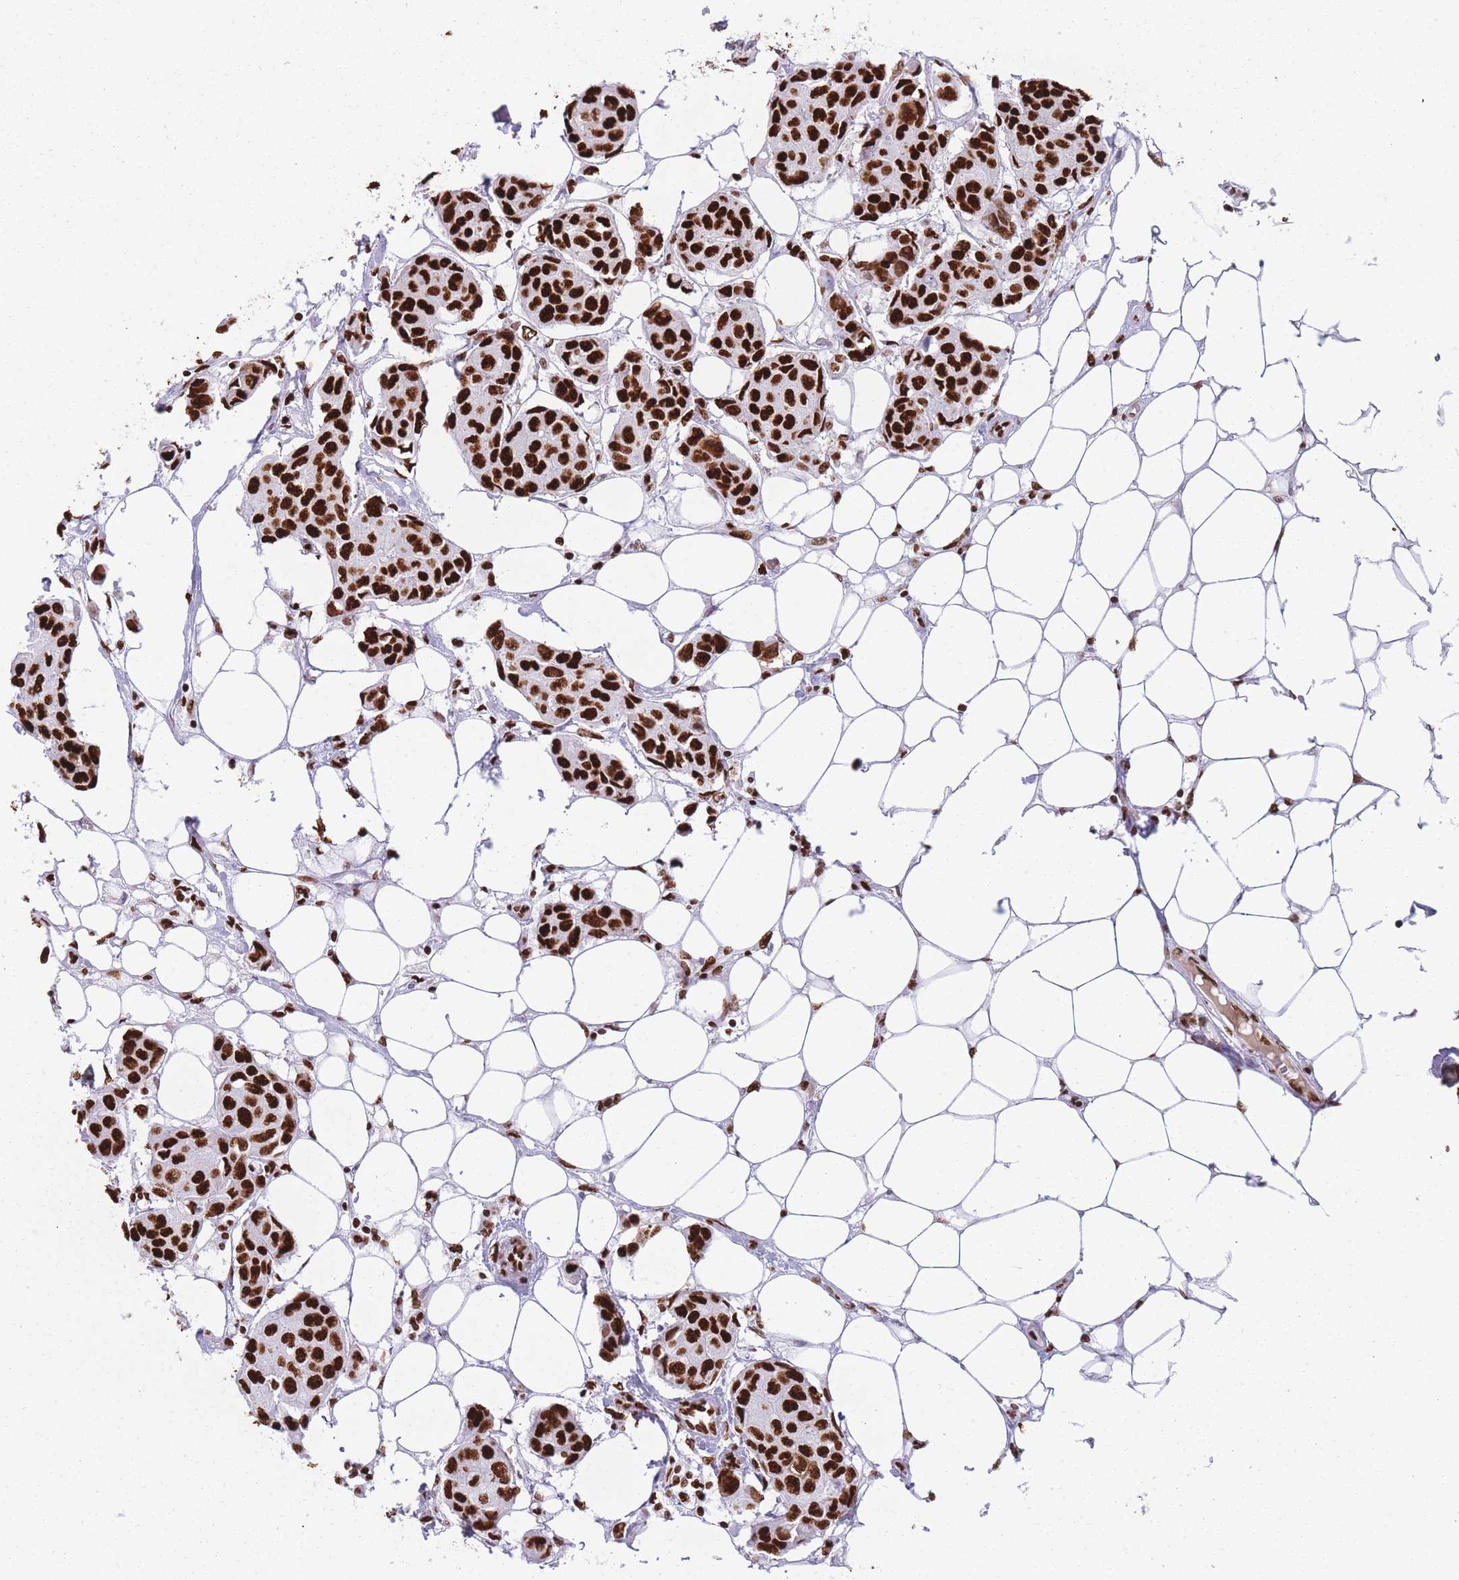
{"staining": {"intensity": "strong", "quantity": ">75%", "location": "nuclear"}, "tissue": "breast cancer", "cell_type": "Tumor cells", "image_type": "cancer", "snomed": [{"axis": "morphology", "description": "Duct carcinoma"}, {"axis": "topography", "description": "Breast"}, {"axis": "topography", "description": "Lymph node"}], "caption": "Breast cancer (infiltrating ductal carcinoma) stained for a protein shows strong nuclear positivity in tumor cells.", "gene": "HNRNPUL1", "patient": {"sex": "female", "age": 80}}